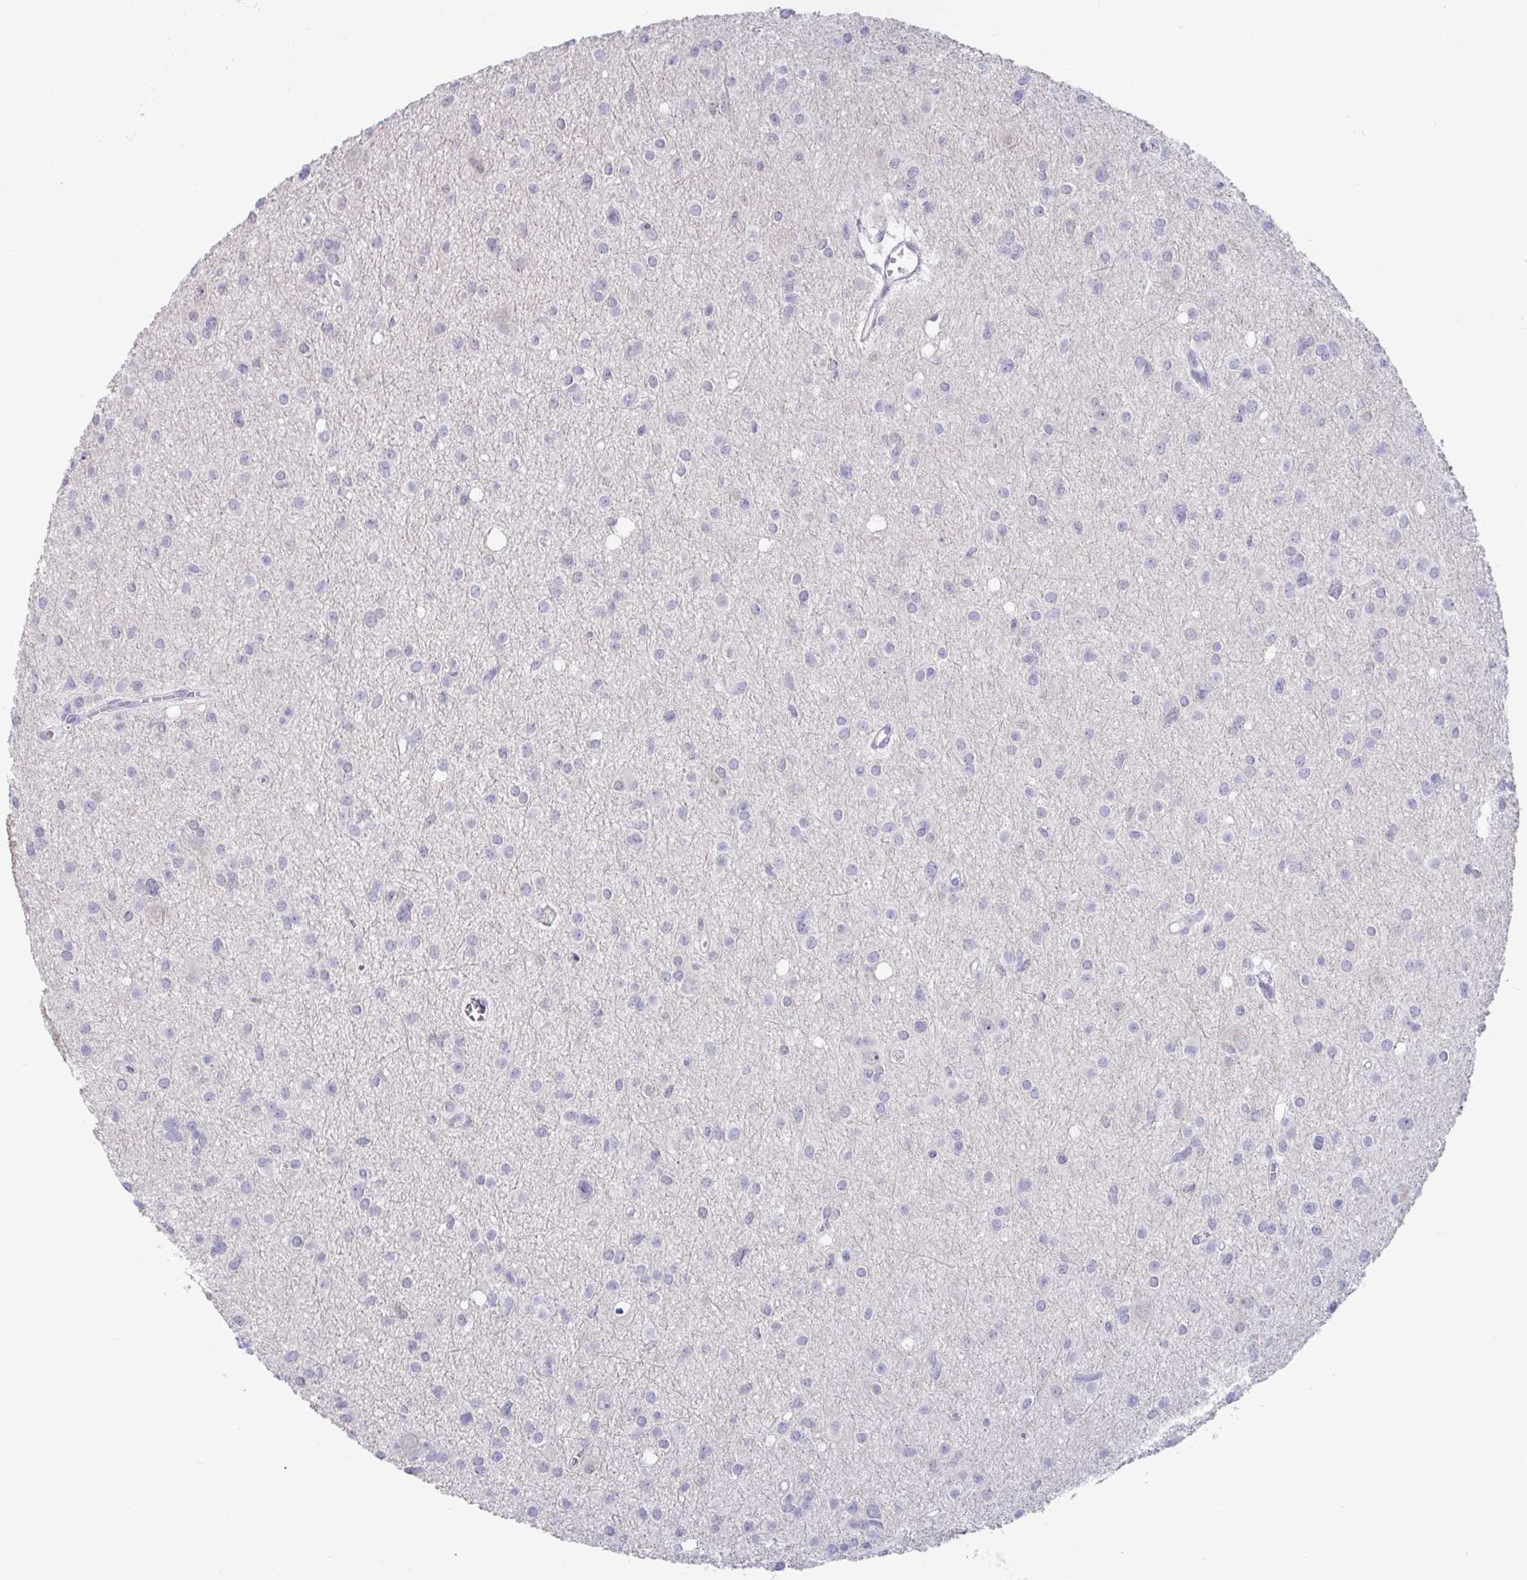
{"staining": {"intensity": "negative", "quantity": "none", "location": "none"}, "tissue": "glioma", "cell_type": "Tumor cells", "image_type": "cancer", "snomed": [{"axis": "morphology", "description": "Glioma, malignant, High grade"}, {"axis": "topography", "description": "Brain"}], "caption": "High magnification brightfield microscopy of malignant high-grade glioma stained with DAB (brown) and counterstained with hematoxylin (blue): tumor cells show no significant positivity.", "gene": "GSTM1", "patient": {"sex": "male", "age": 23}}